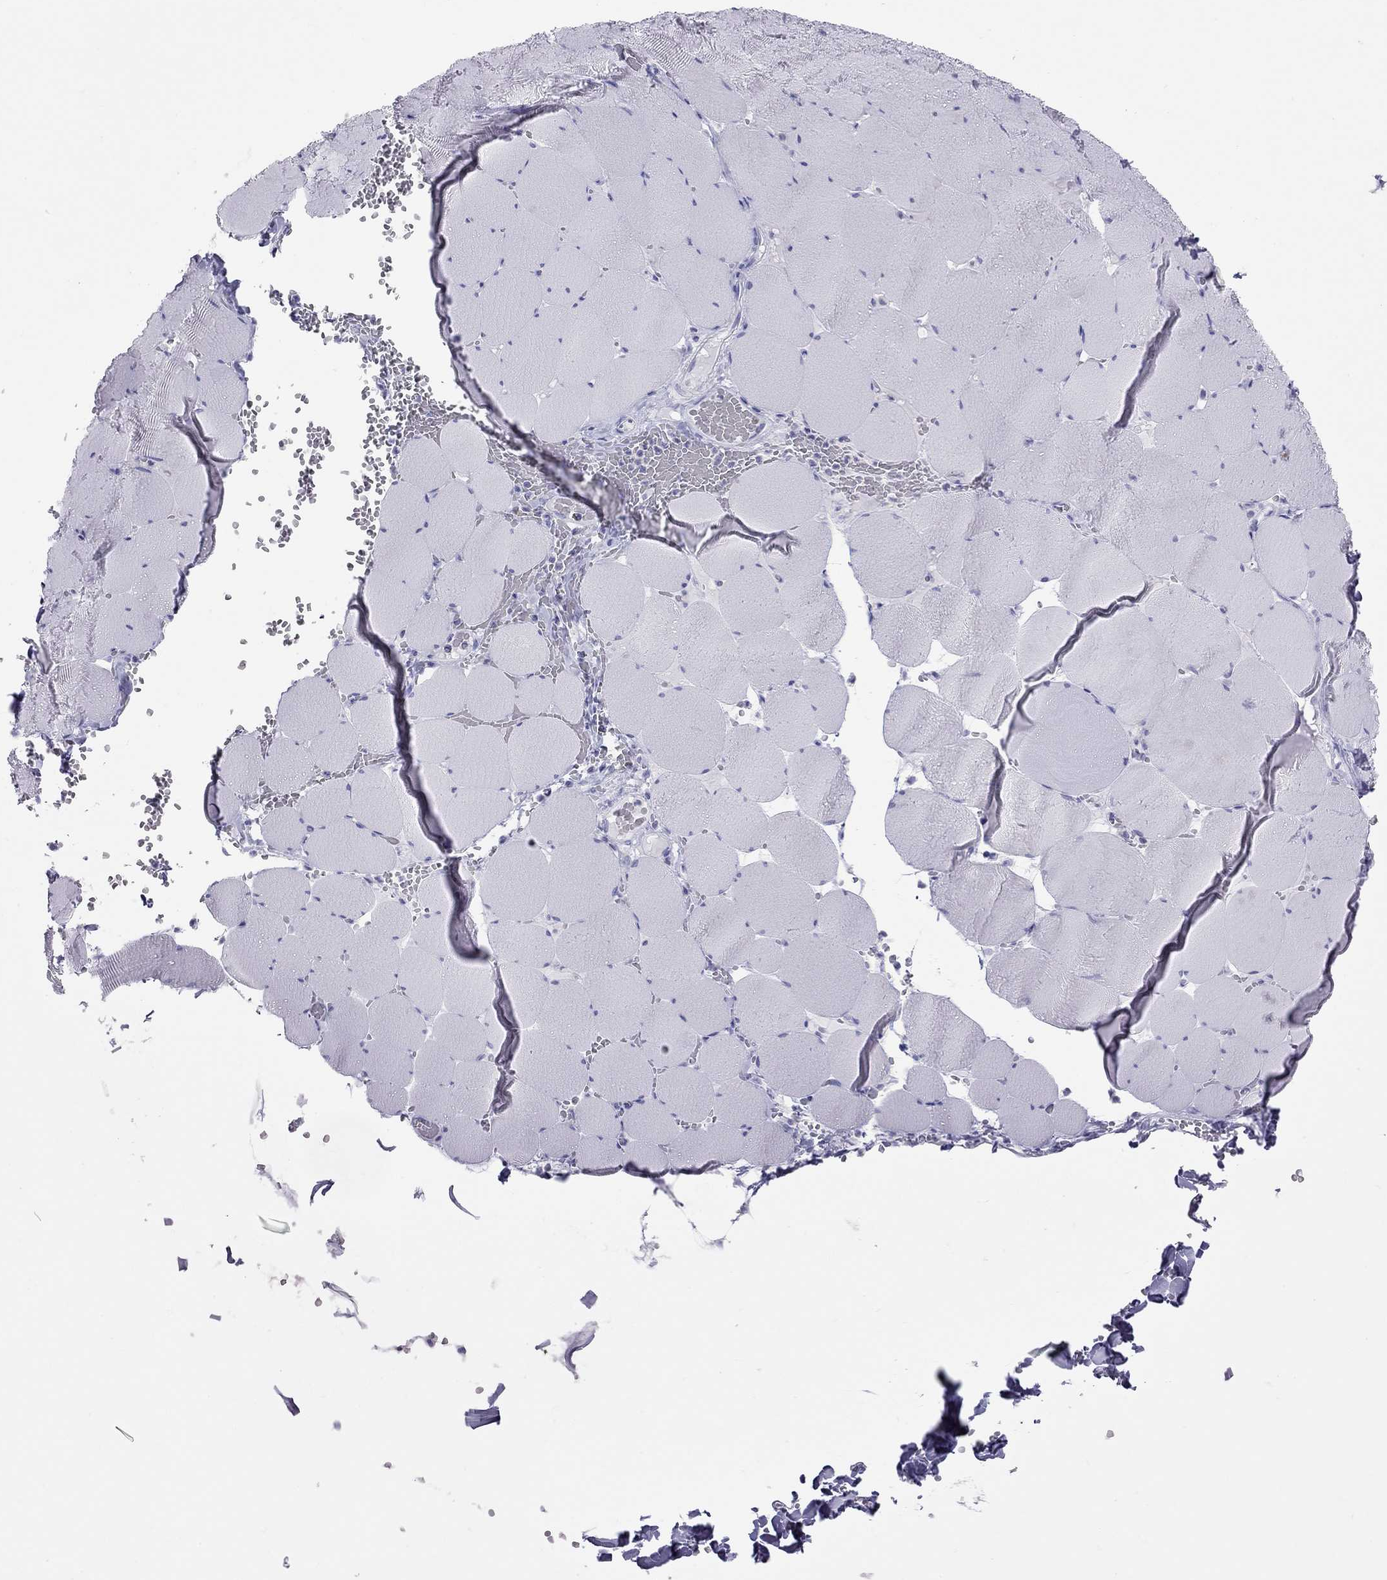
{"staining": {"intensity": "negative", "quantity": "none", "location": "none"}, "tissue": "skeletal muscle", "cell_type": "Myocytes", "image_type": "normal", "snomed": [{"axis": "morphology", "description": "Normal tissue, NOS"}, {"axis": "morphology", "description": "Malignant melanoma, Metastatic site"}, {"axis": "topography", "description": "Skeletal muscle"}], "caption": "Immunohistochemistry image of unremarkable skeletal muscle: skeletal muscle stained with DAB demonstrates no significant protein positivity in myocytes. The staining was performed using DAB to visualize the protein expression in brown, while the nuclei were stained in blue with hematoxylin (Magnification: 20x).", "gene": "STAG3", "patient": {"sex": "male", "age": 50}}